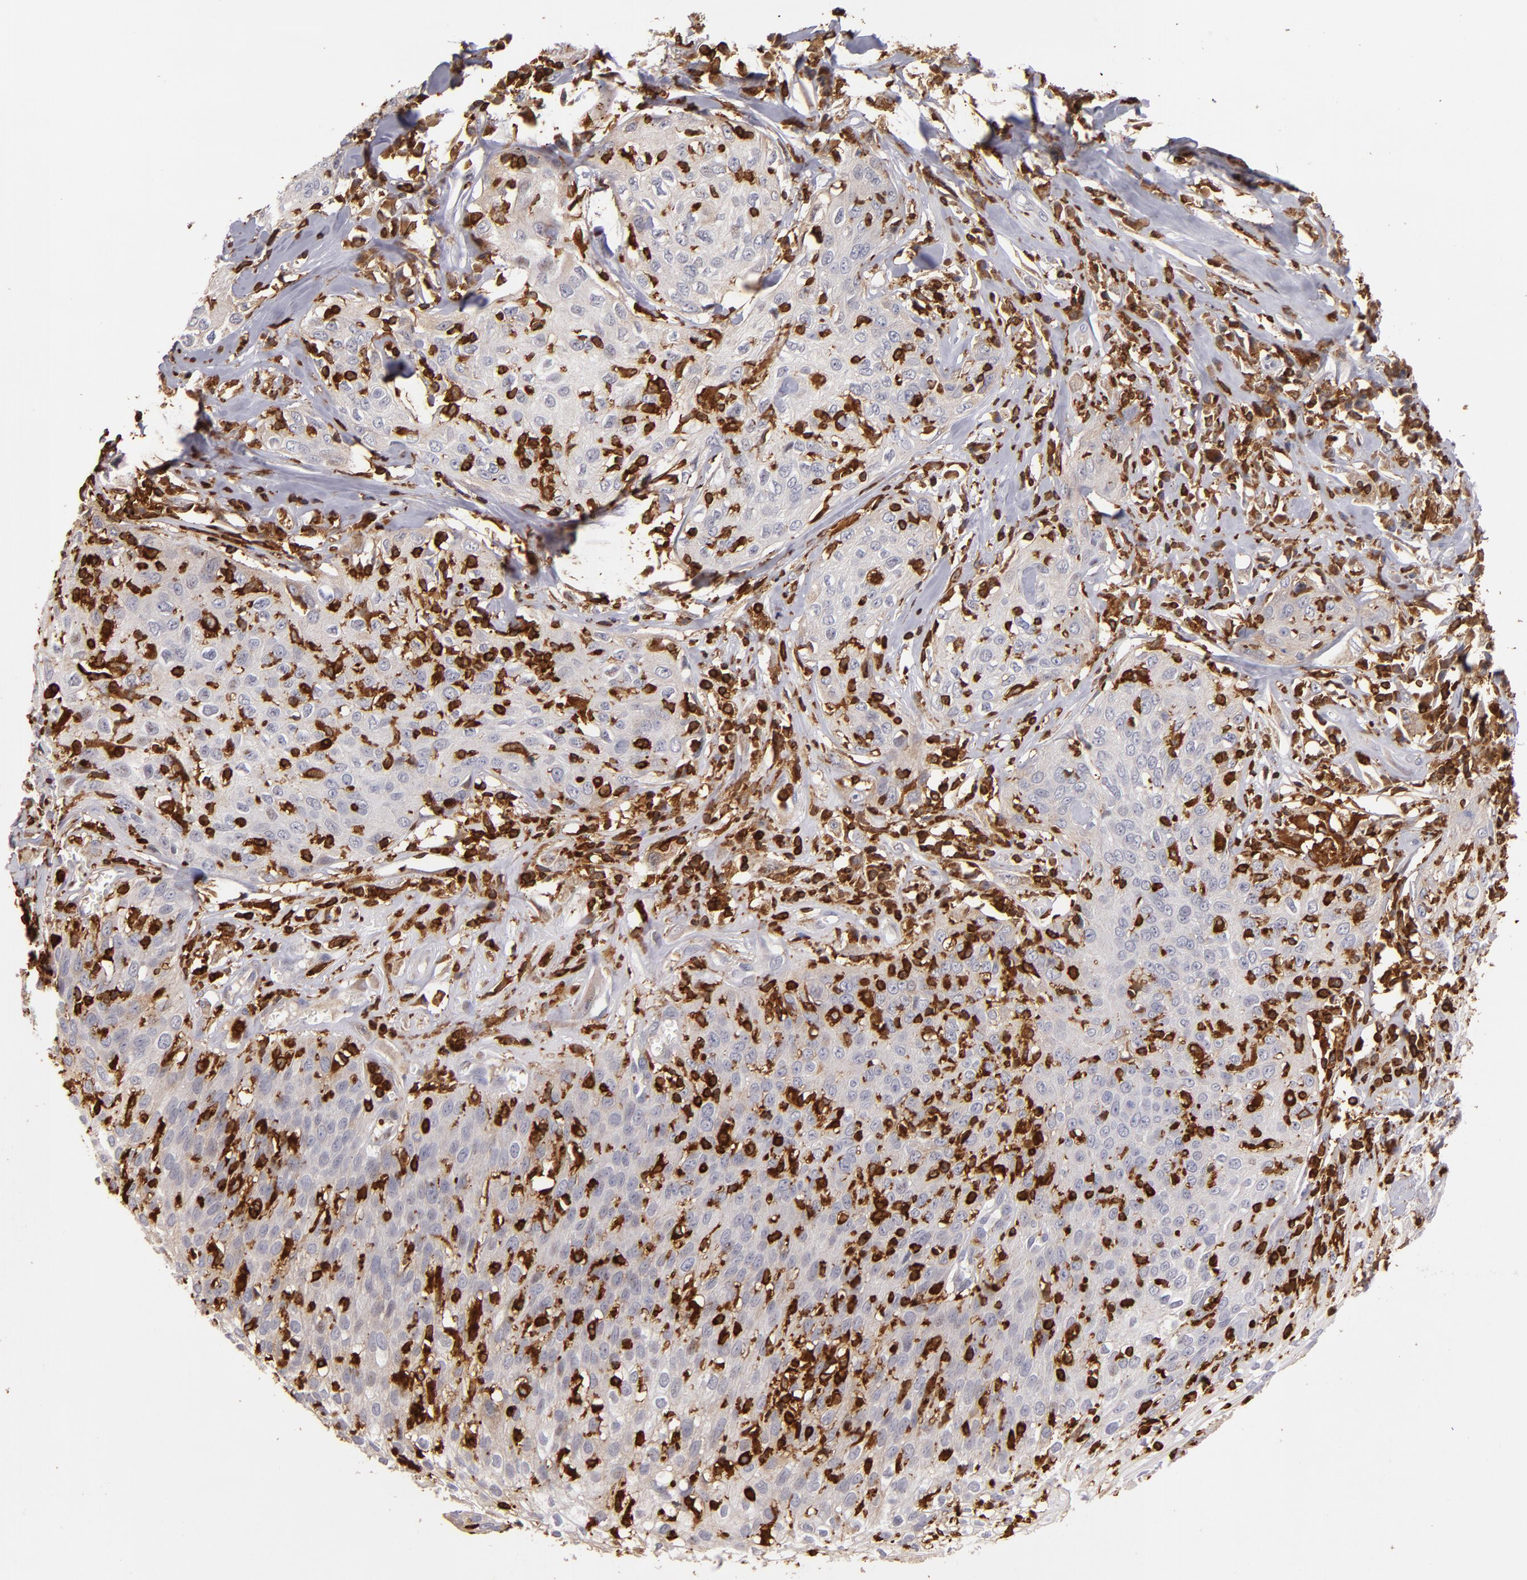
{"staining": {"intensity": "weak", "quantity": "<25%", "location": "cytoplasmic/membranous"}, "tissue": "skin cancer", "cell_type": "Tumor cells", "image_type": "cancer", "snomed": [{"axis": "morphology", "description": "Squamous cell carcinoma, NOS"}, {"axis": "topography", "description": "Skin"}], "caption": "High power microscopy histopathology image of an immunohistochemistry micrograph of skin cancer (squamous cell carcinoma), revealing no significant expression in tumor cells. (DAB IHC visualized using brightfield microscopy, high magnification).", "gene": "WAS", "patient": {"sex": "male", "age": 65}}